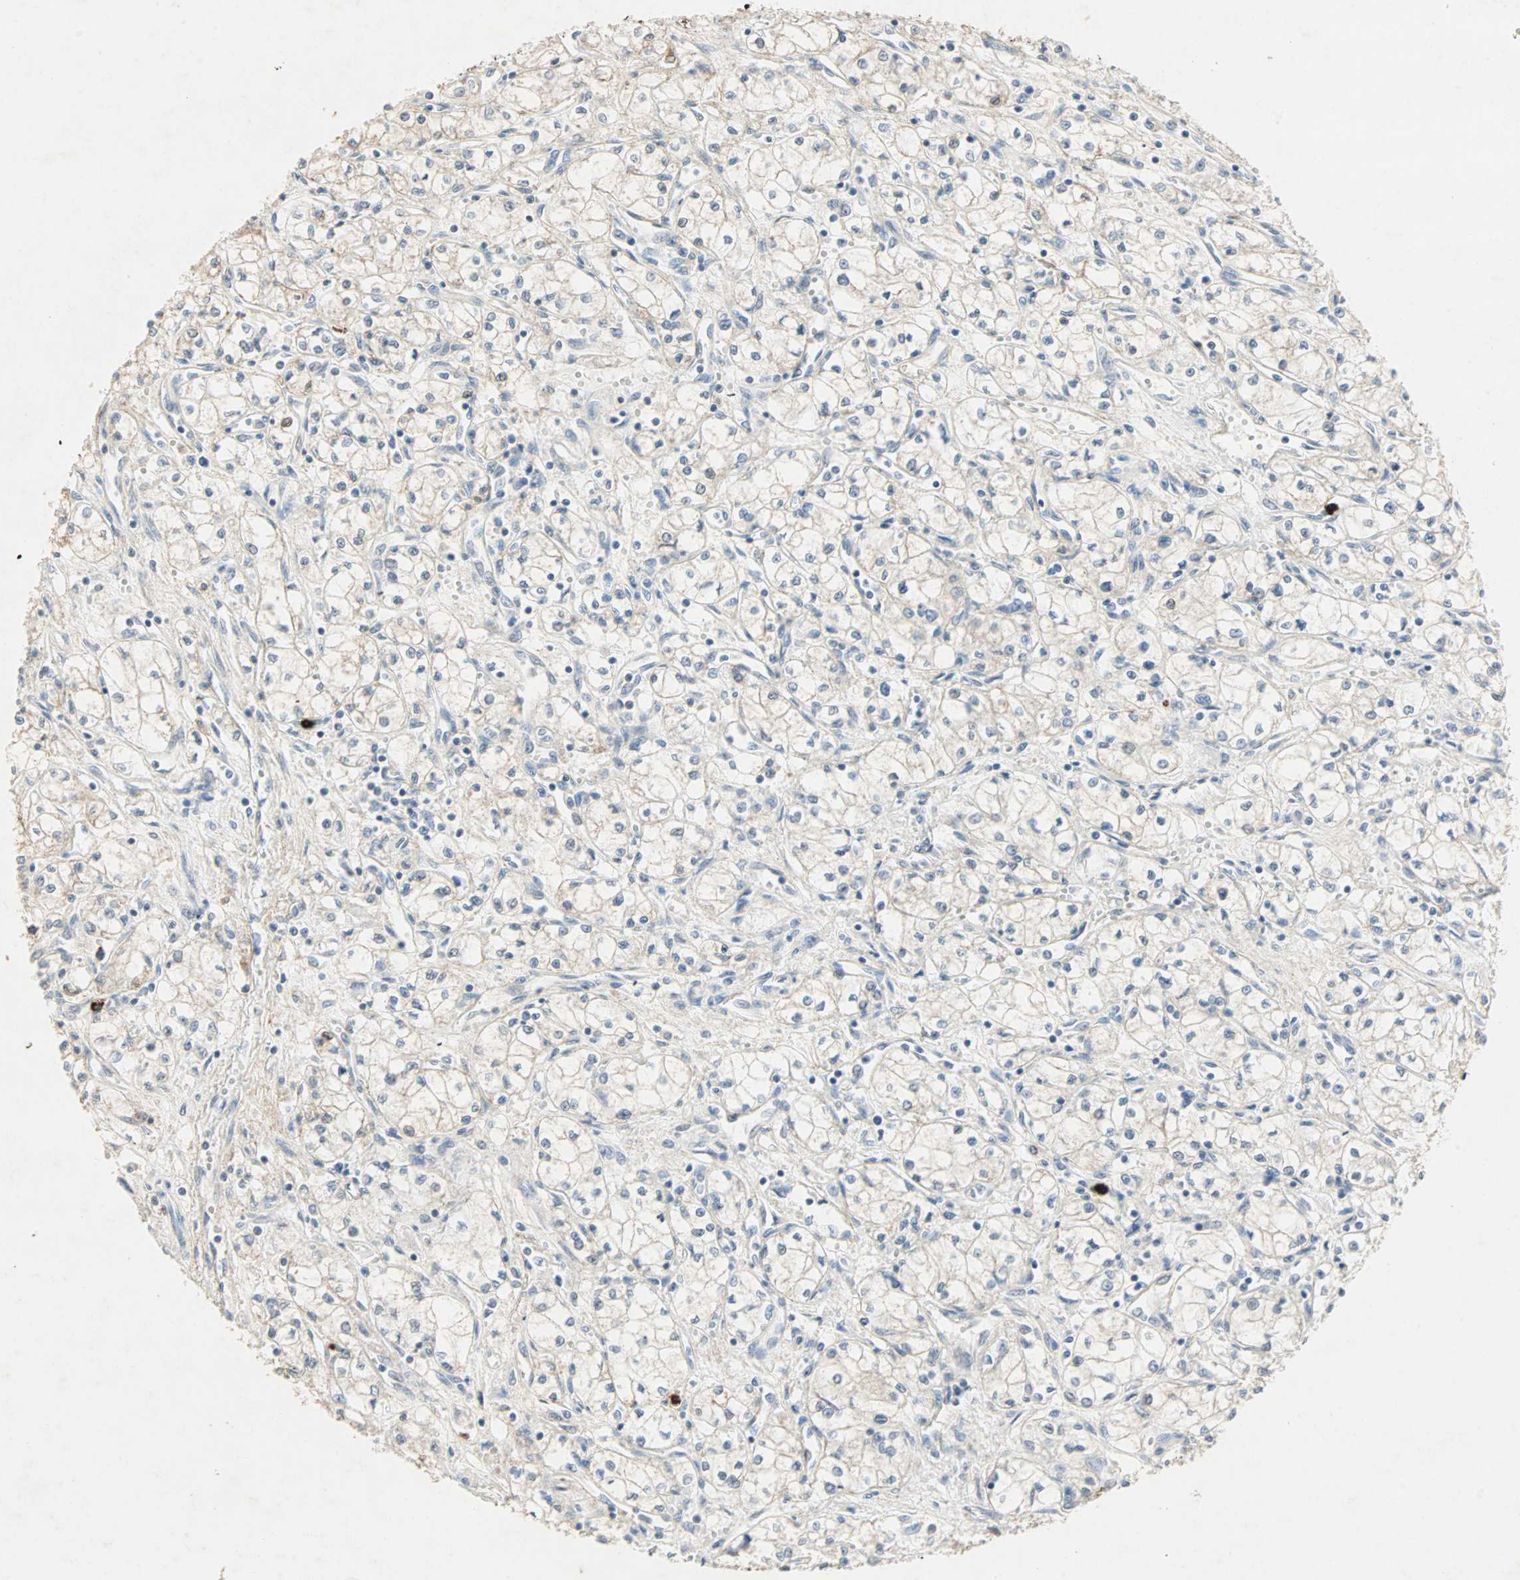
{"staining": {"intensity": "weak", "quantity": "<25%", "location": "cytoplasmic/membranous"}, "tissue": "renal cancer", "cell_type": "Tumor cells", "image_type": "cancer", "snomed": [{"axis": "morphology", "description": "Normal tissue, NOS"}, {"axis": "morphology", "description": "Adenocarcinoma, NOS"}, {"axis": "topography", "description": "Kidney"}], "caption": "A histopathology image of human renal adenocarcinoma is negative for staining in tumor cells.", "gene": "CEACAM6", "patient": {"sex": "male", "age": 59}}